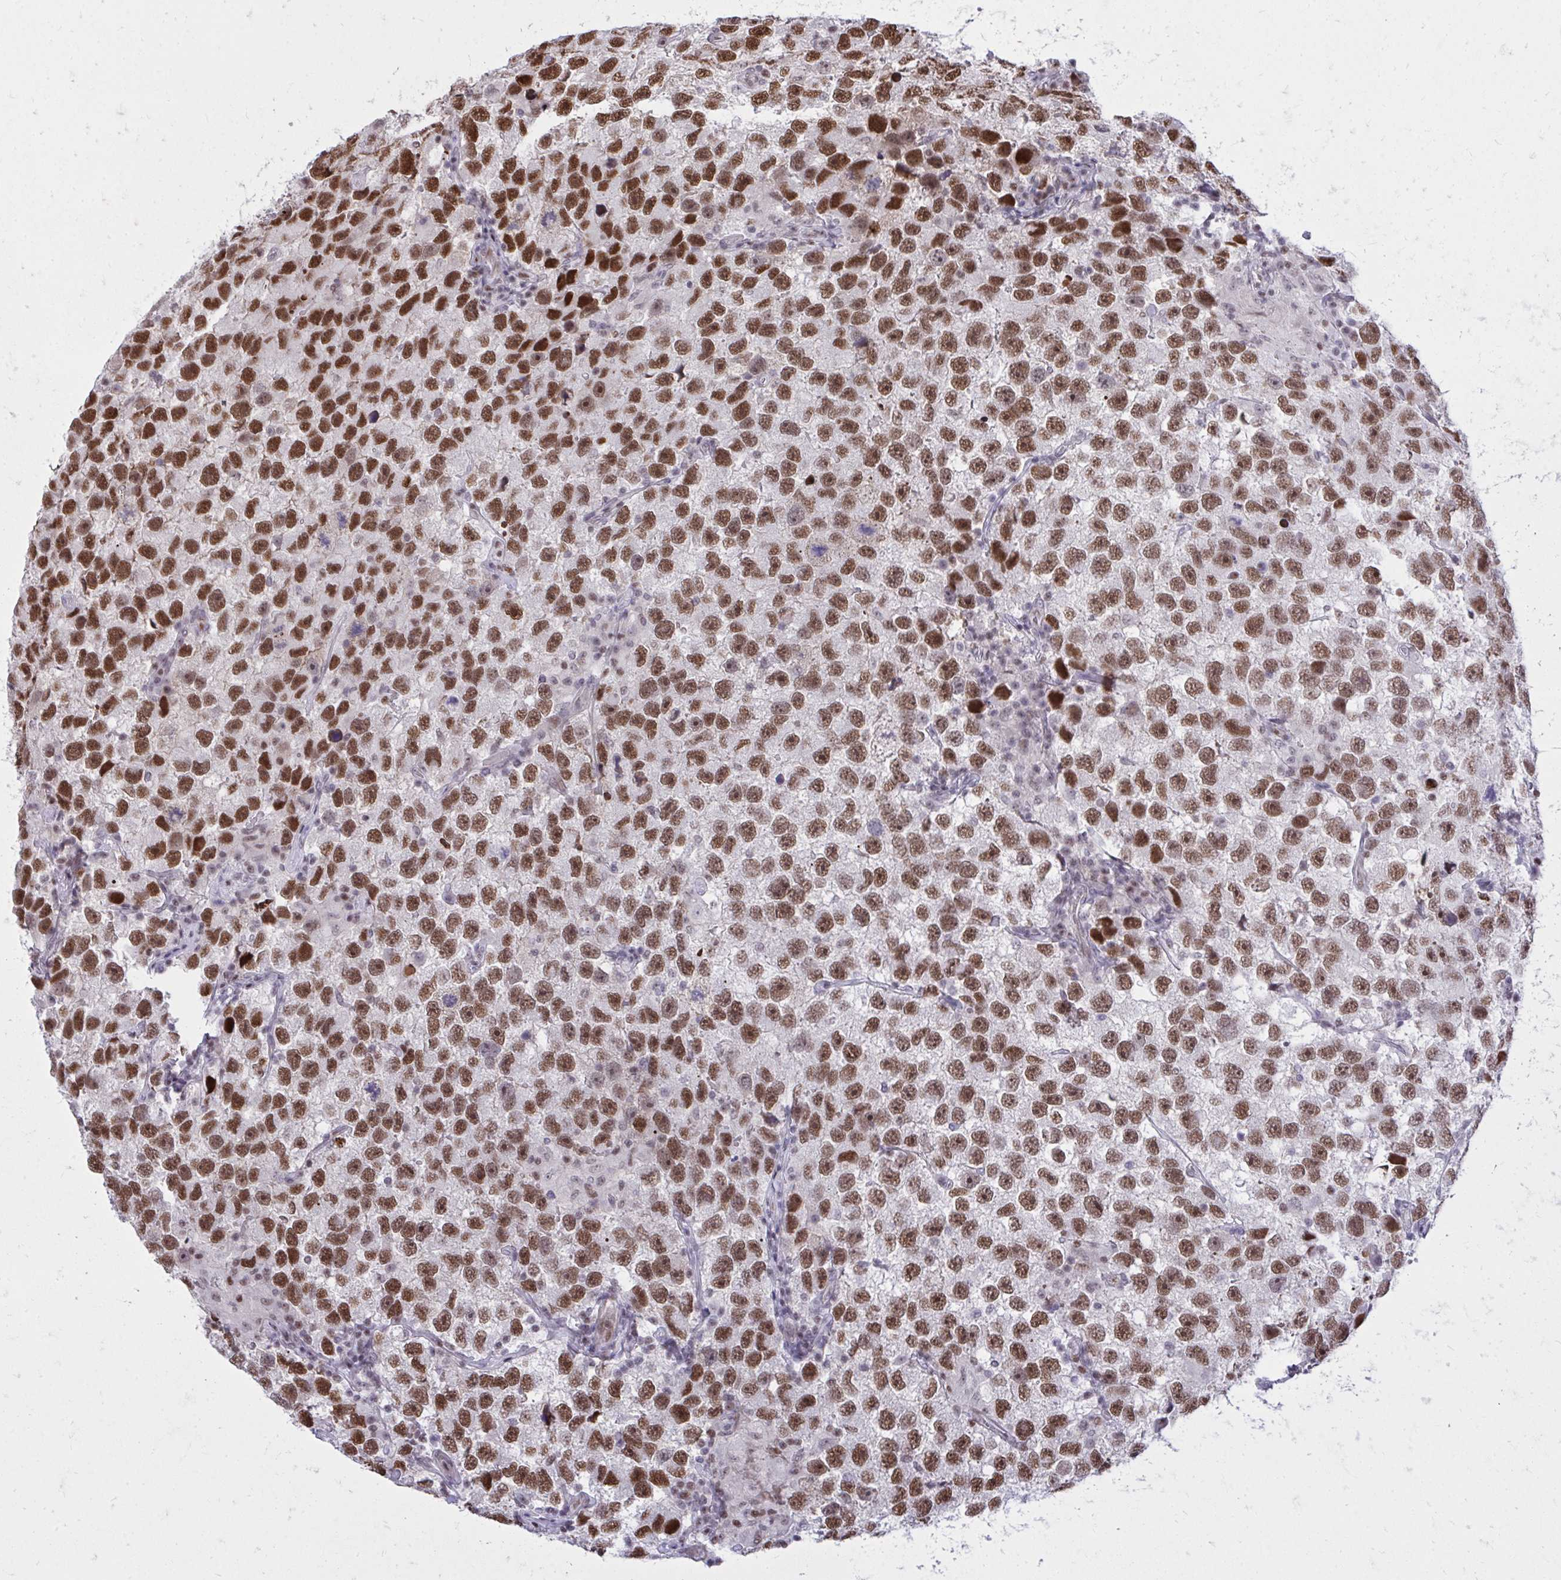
{"staining": {"intensity": "moderate", "quantity": ">75%", "location": "nuclear"}, "tissue": "testis cancer", "cell_type": "Tumor cells", "image_type": "cancer", "snomed": [{"axis": "morphology", "description": "Seminoma, NOS"}, {"axis": "topography", "description": "Testis"}], "caption": "Immunohistochemistry (IHC) photomicrograph of neoplastic tissue: testis seminoma stained using immunohistochemistry (IHC) displays medium levels of moderate protein expression localized specifically in the nuclear of tumor cells, appearing as a nuclear brown color.", "gene": "C14orf39", "patient": {"sex": "male", "age": 26}}